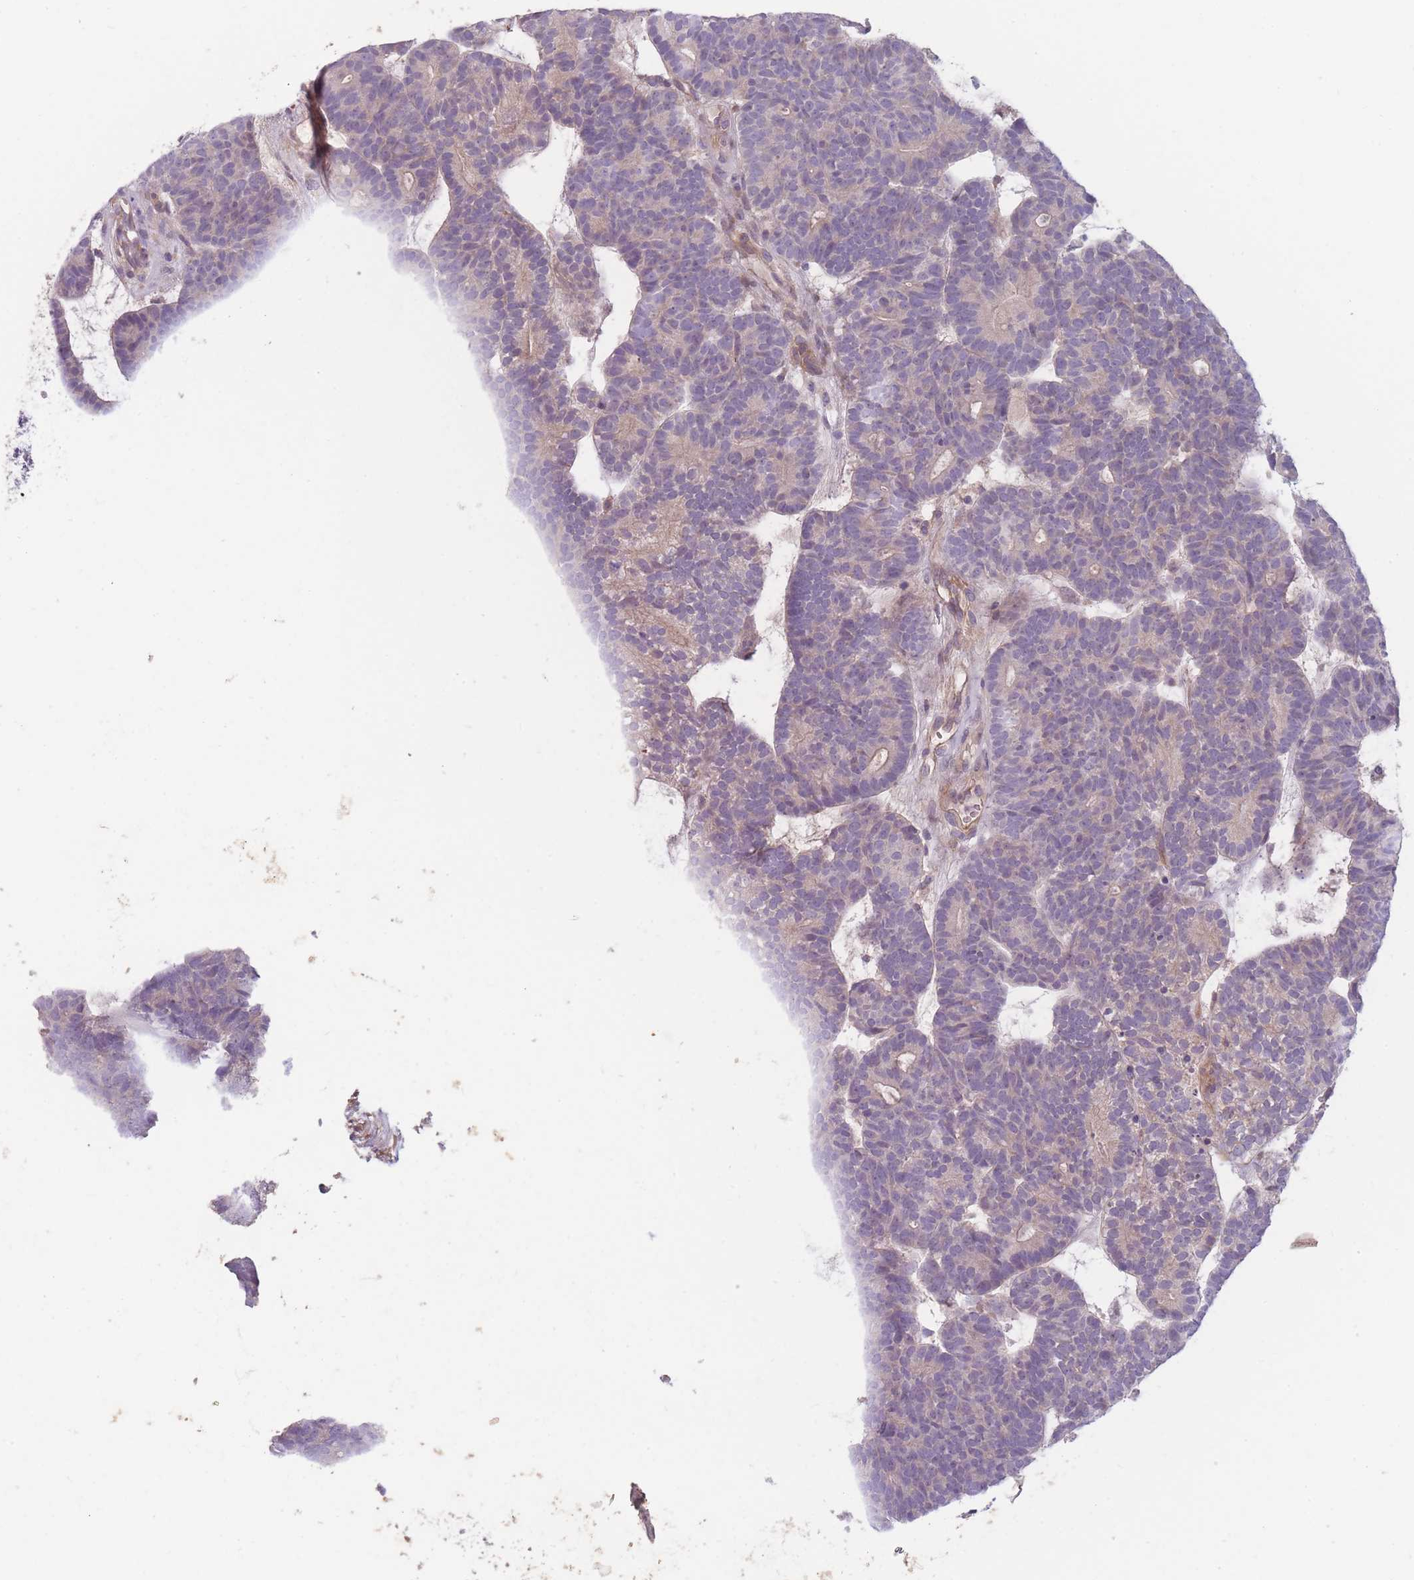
{"staining": {"intensity": "negative", "quantity": "none", "location": "none"}, "tissue": "head and neck cancer", "cell_type": "Tumor cells", "image_type": "cancer", "snomed": [{"axis": "morphology", "description": "Adenocarcinoma, NOS"}, {"axis": "topography", "description": "Head-Neck"}], "caption": "IHC histopathology image of head and neck cancer stained for a protein (brown), which reveals no positivity in tumor cells.", "gene": "WDR93", "patient": {"sex": "female", "age": 81}}